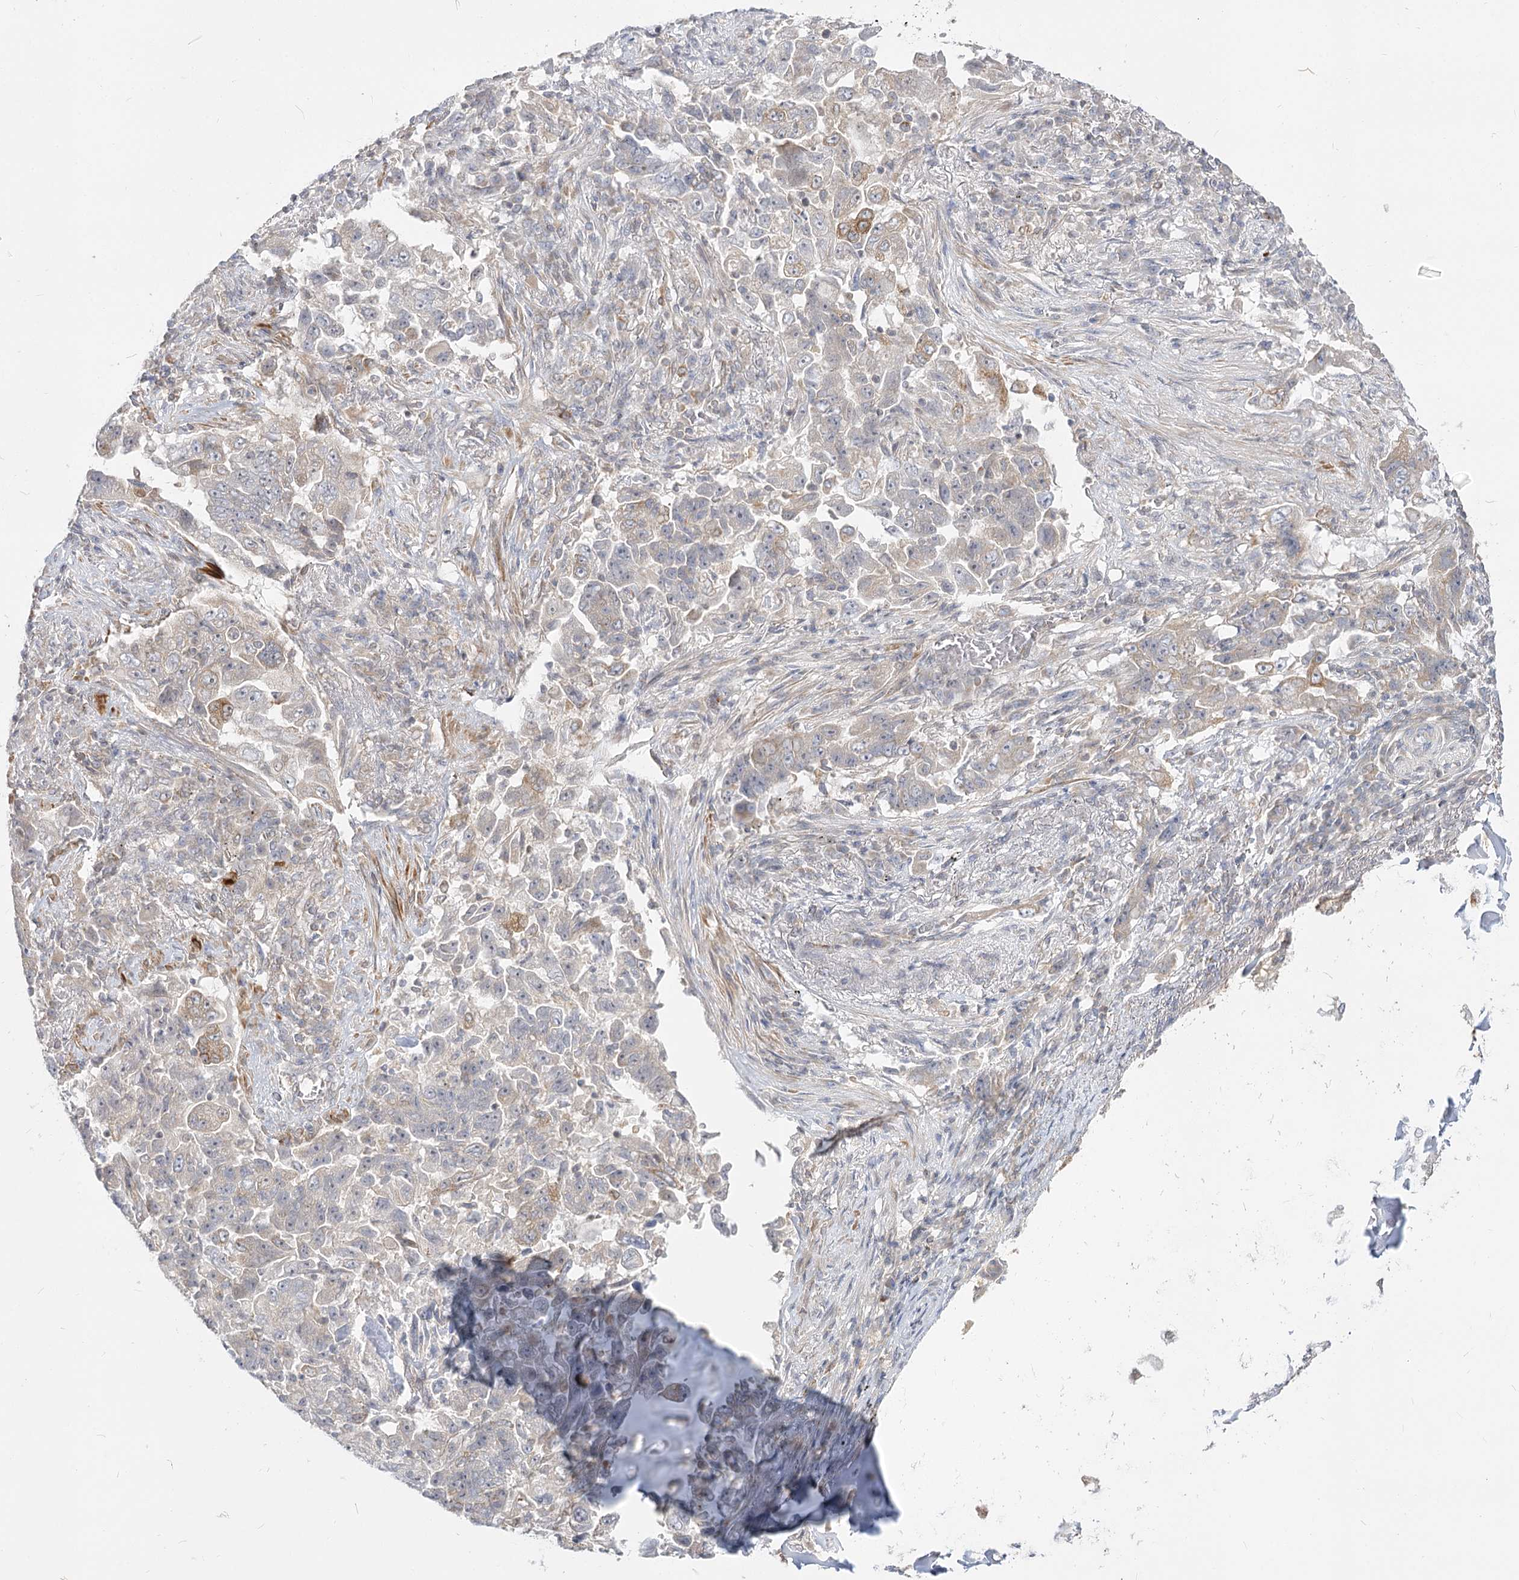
{"staining": {"intensity": "moderate", "quantity": "<25%", "location": "cytoplasmic/membranous"}, "tissue": "lung cancer", "cell_type": "Tumor cells", "image_type": "cancer", "snomed": [{"axis": "morphology", "description": "Adenocarcinoma, NOS"}, {"axis": "topography", "description": "Lung"}], "caption": "An image of human lung adenocarcinoma stained for a protein reveals moderate cytoplasmic/membranous brown staining in tumor cells.", "gene": "MTMR3", "patient": {"sex": "female", "age": 51}}